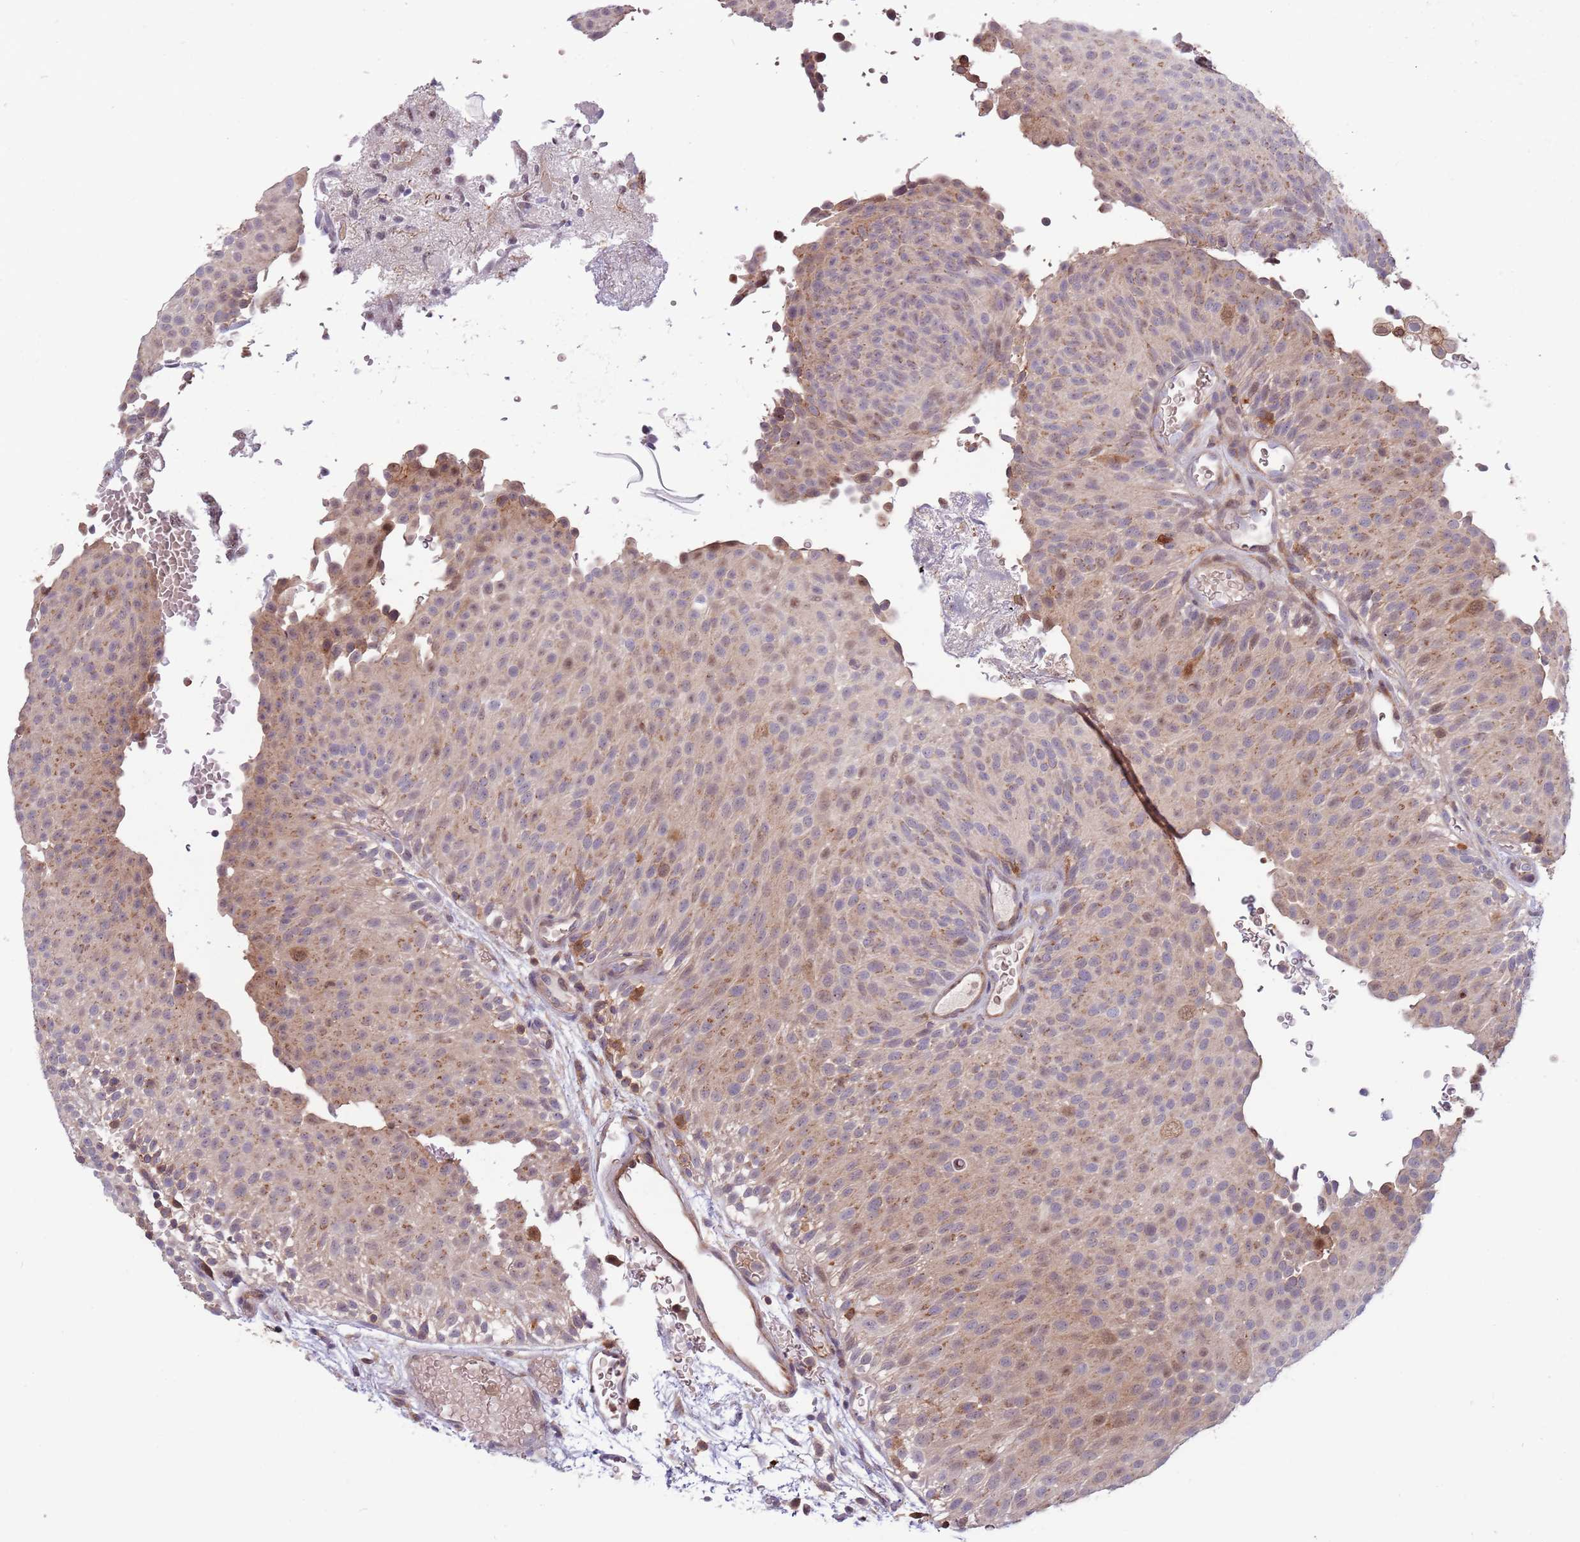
{"staining": {"intensity": "weak", "quantity": "25%-75%", "location": "cytoplasmic/membranous,nuclear"}, "tissue": "urothelial cancer", "cell_type": "Tumor cells", "image_type": "cancer", "snomed": [{"axis": "morphology", "description": "Urothelial carcinoma, Low grade"}, {"axis": "topography", "description": "Urinary bladder"}], "caption": "A high-resolution micrograph shows IHC staining of urothelial carcinoma (low-grade), which reveals weak cytoplasmic/membranous and nuclear positivity in about 25%-75% of tumor cells.", "gene": "CCNJL", "patient": {"sex": "male", "age": 78}}